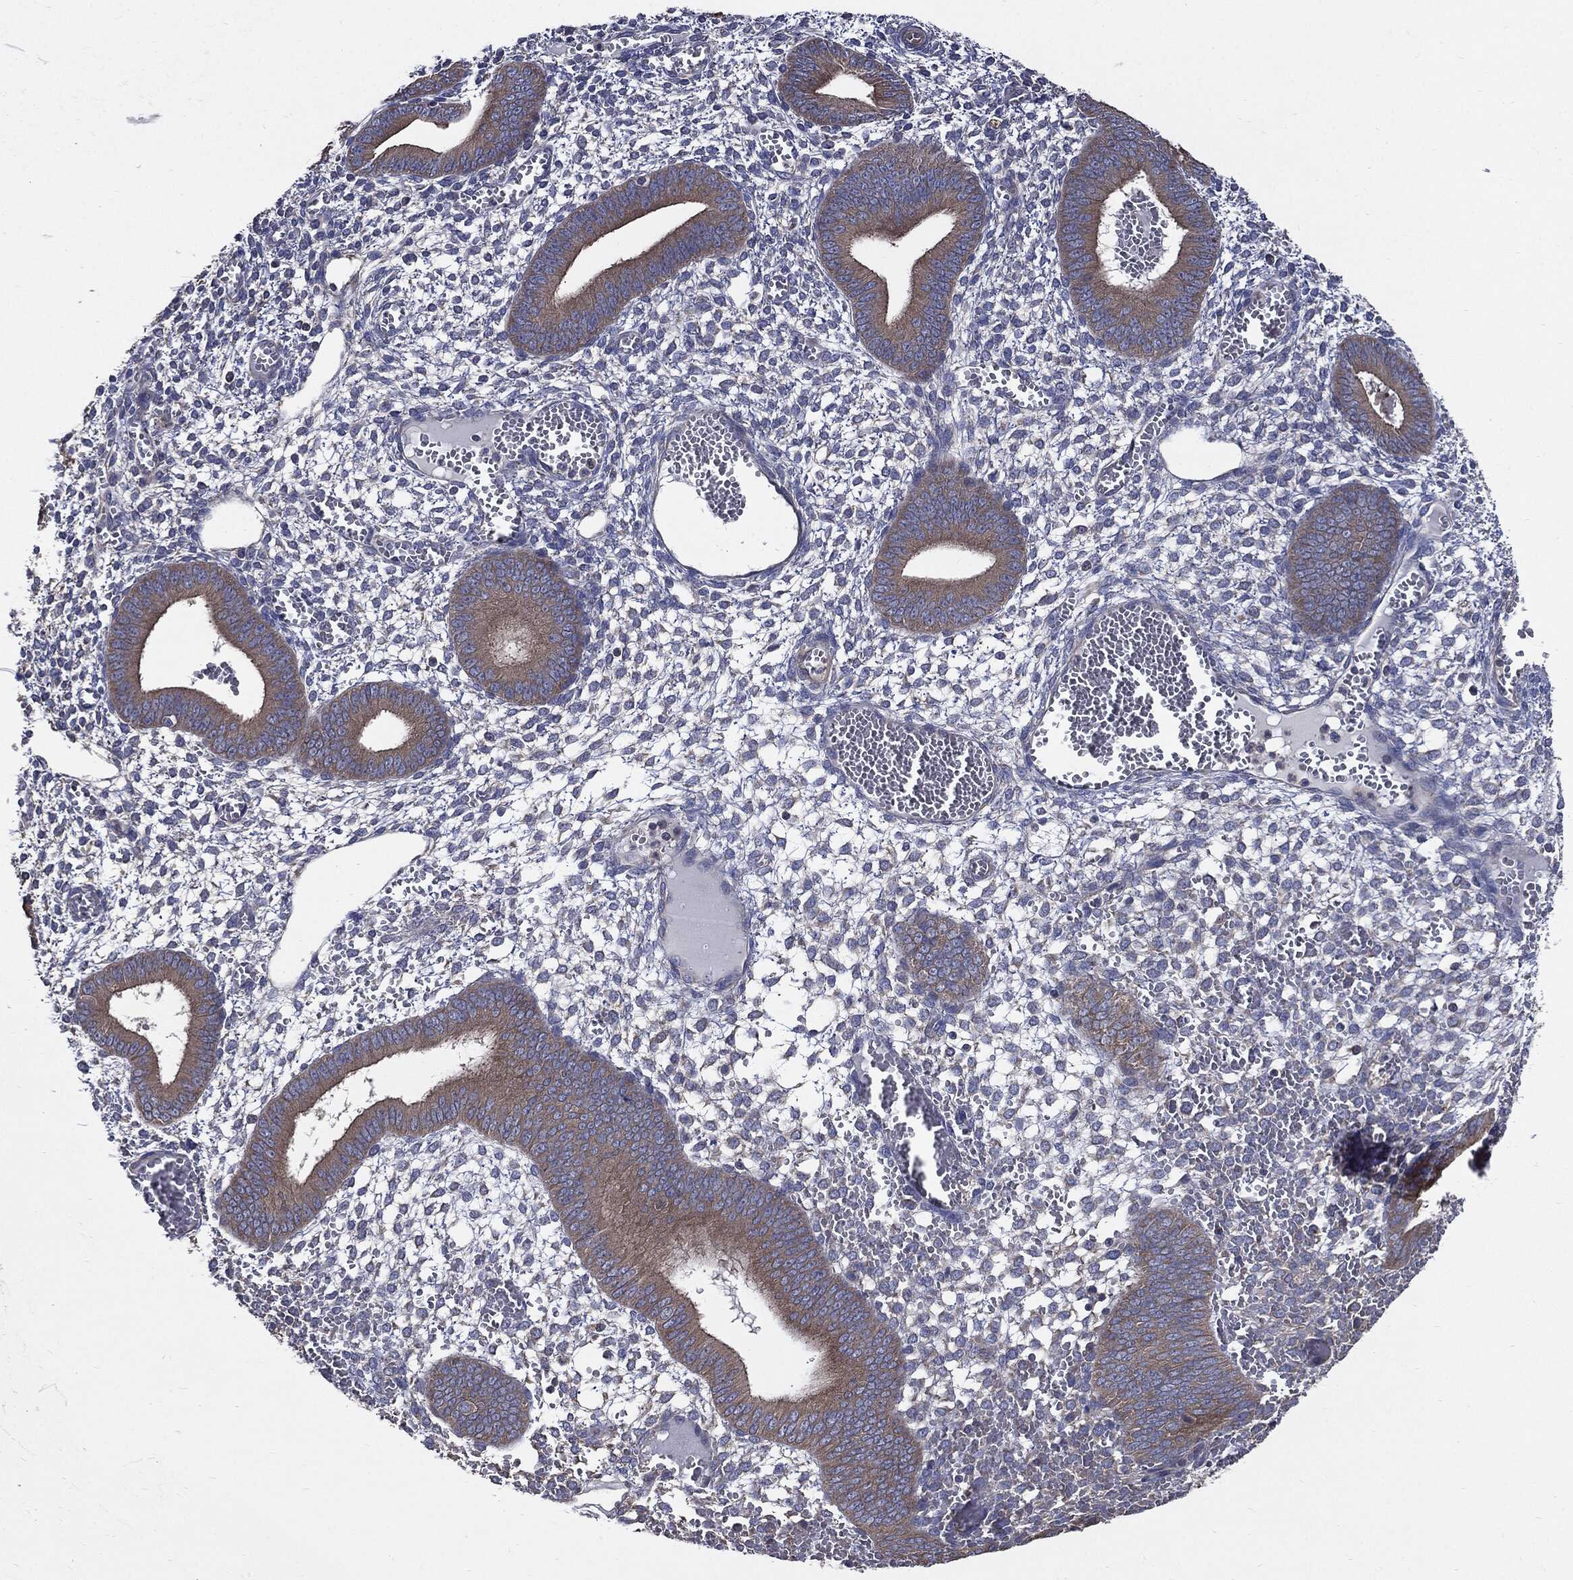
{"staining": {"intensity": "negative", "quantity": "none", "location": "none"}, "tissue": "endometrium", "cell_type": "Cells in endometrial stroma", "image_type": "normal", "snomed": [{"axis": "morphology", "description": "Normal tissue, NOS"}, {"axis": "topography", "description": "Endometrium"}], "caption": "The photomicrograph exhibits no staining of cells in endometrial stroma in benign endometrium.", "gene": "PDCD6IP", "patient": {"sex": "female", "age": 42}}